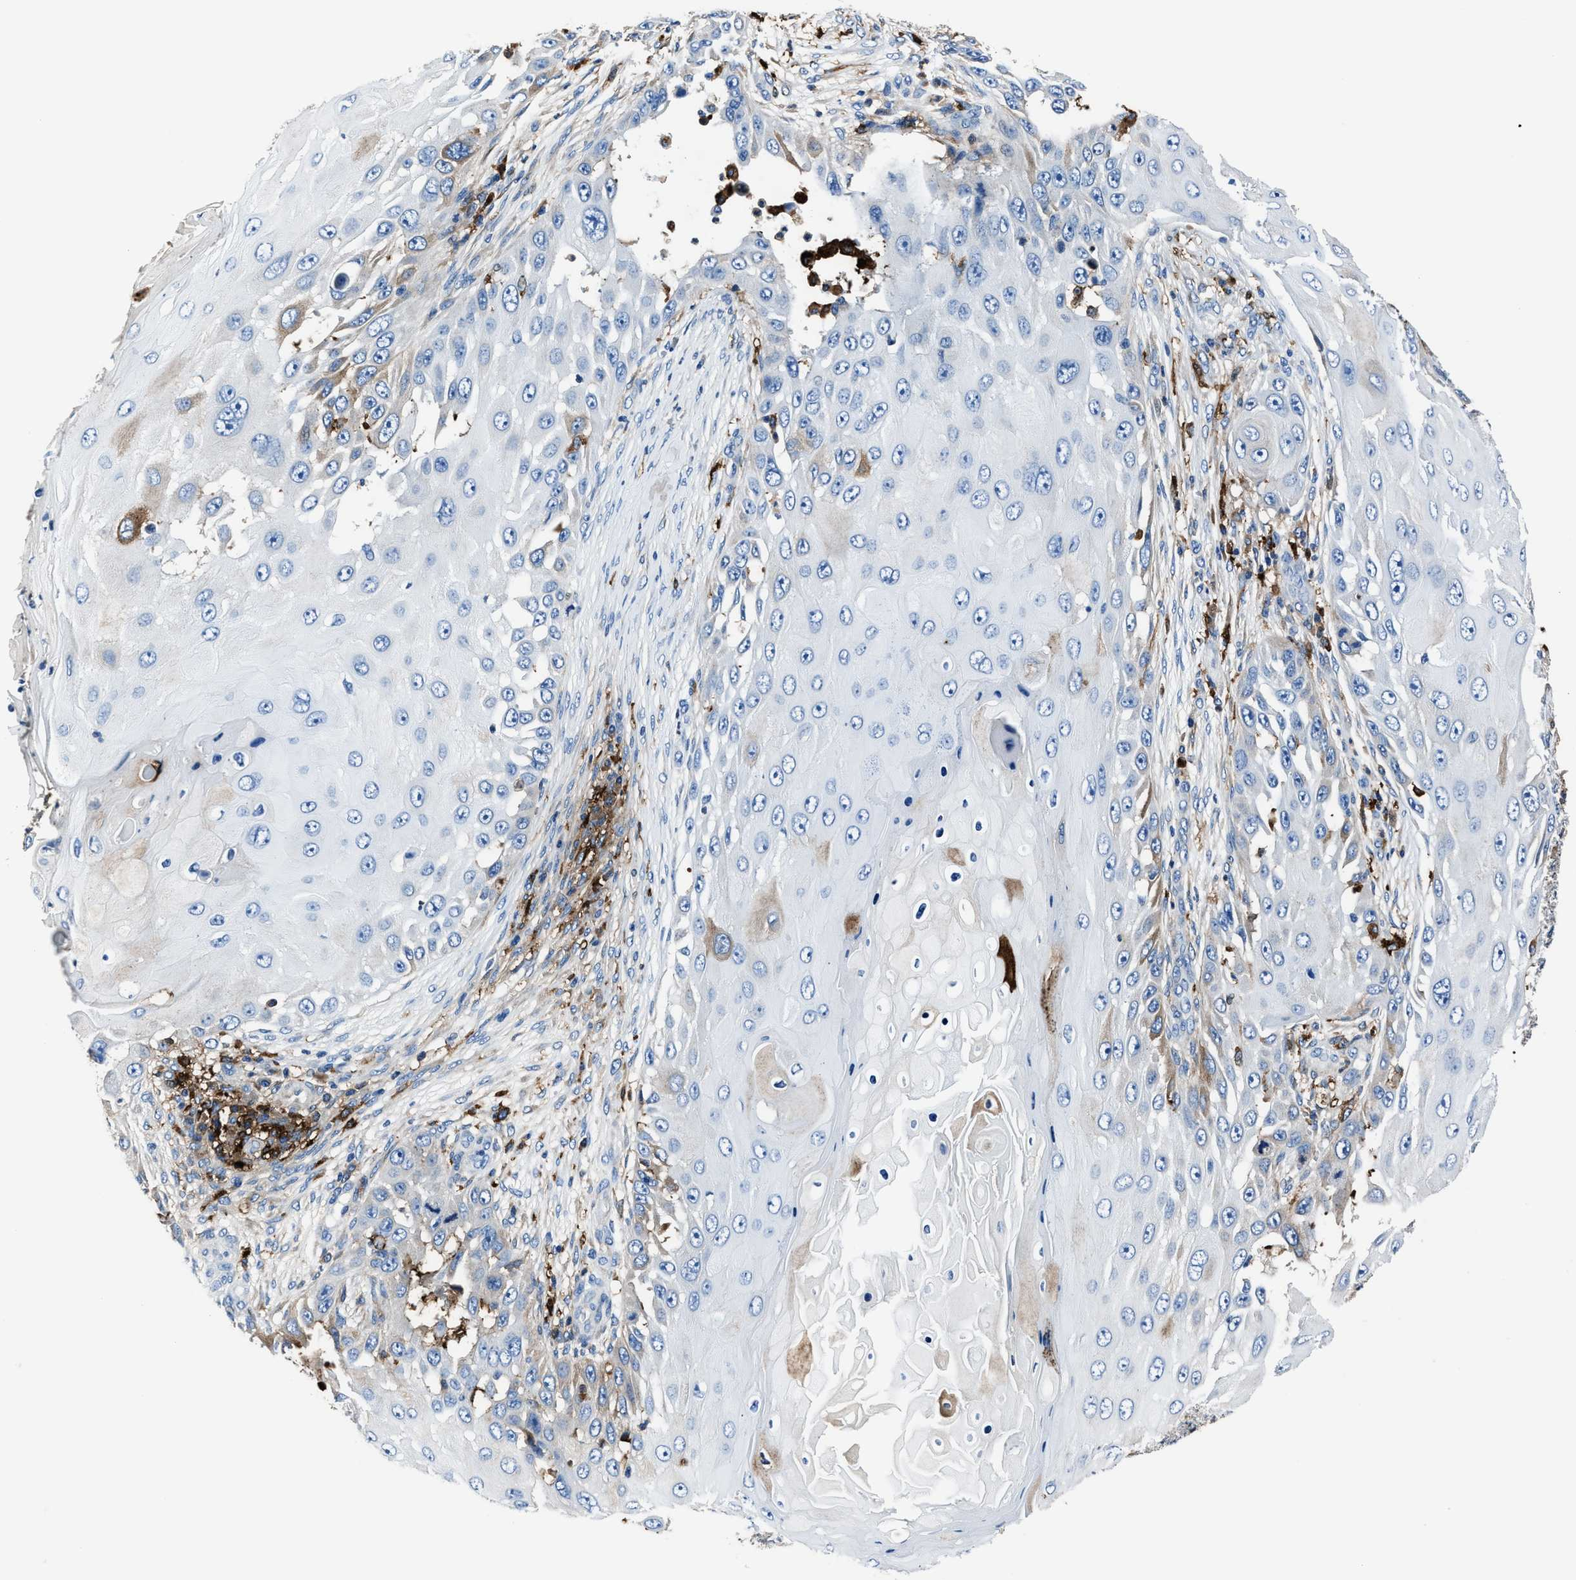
{"staining": {"intensity": "moderate", "quantity": "<25%", "location": "cytoplasmic/membranous"}, "tissue": "skin cancer", "cell_type": "Tumor cells", "image_type": "cancer", "snomed": [{"axis": "morphology", "description": "Squamous cell carcinoma, NOS"}, {"axis": "topography", "description": "Skin"}], "caption": "Protein staining of squamous cell carcinoma (skin) tissue demonstrates moderate cytoplasmic/membranous expression in approximately <25% of tumor cells.", "gene": "FTL", "patient": {"sex": "female", "age": 44}}